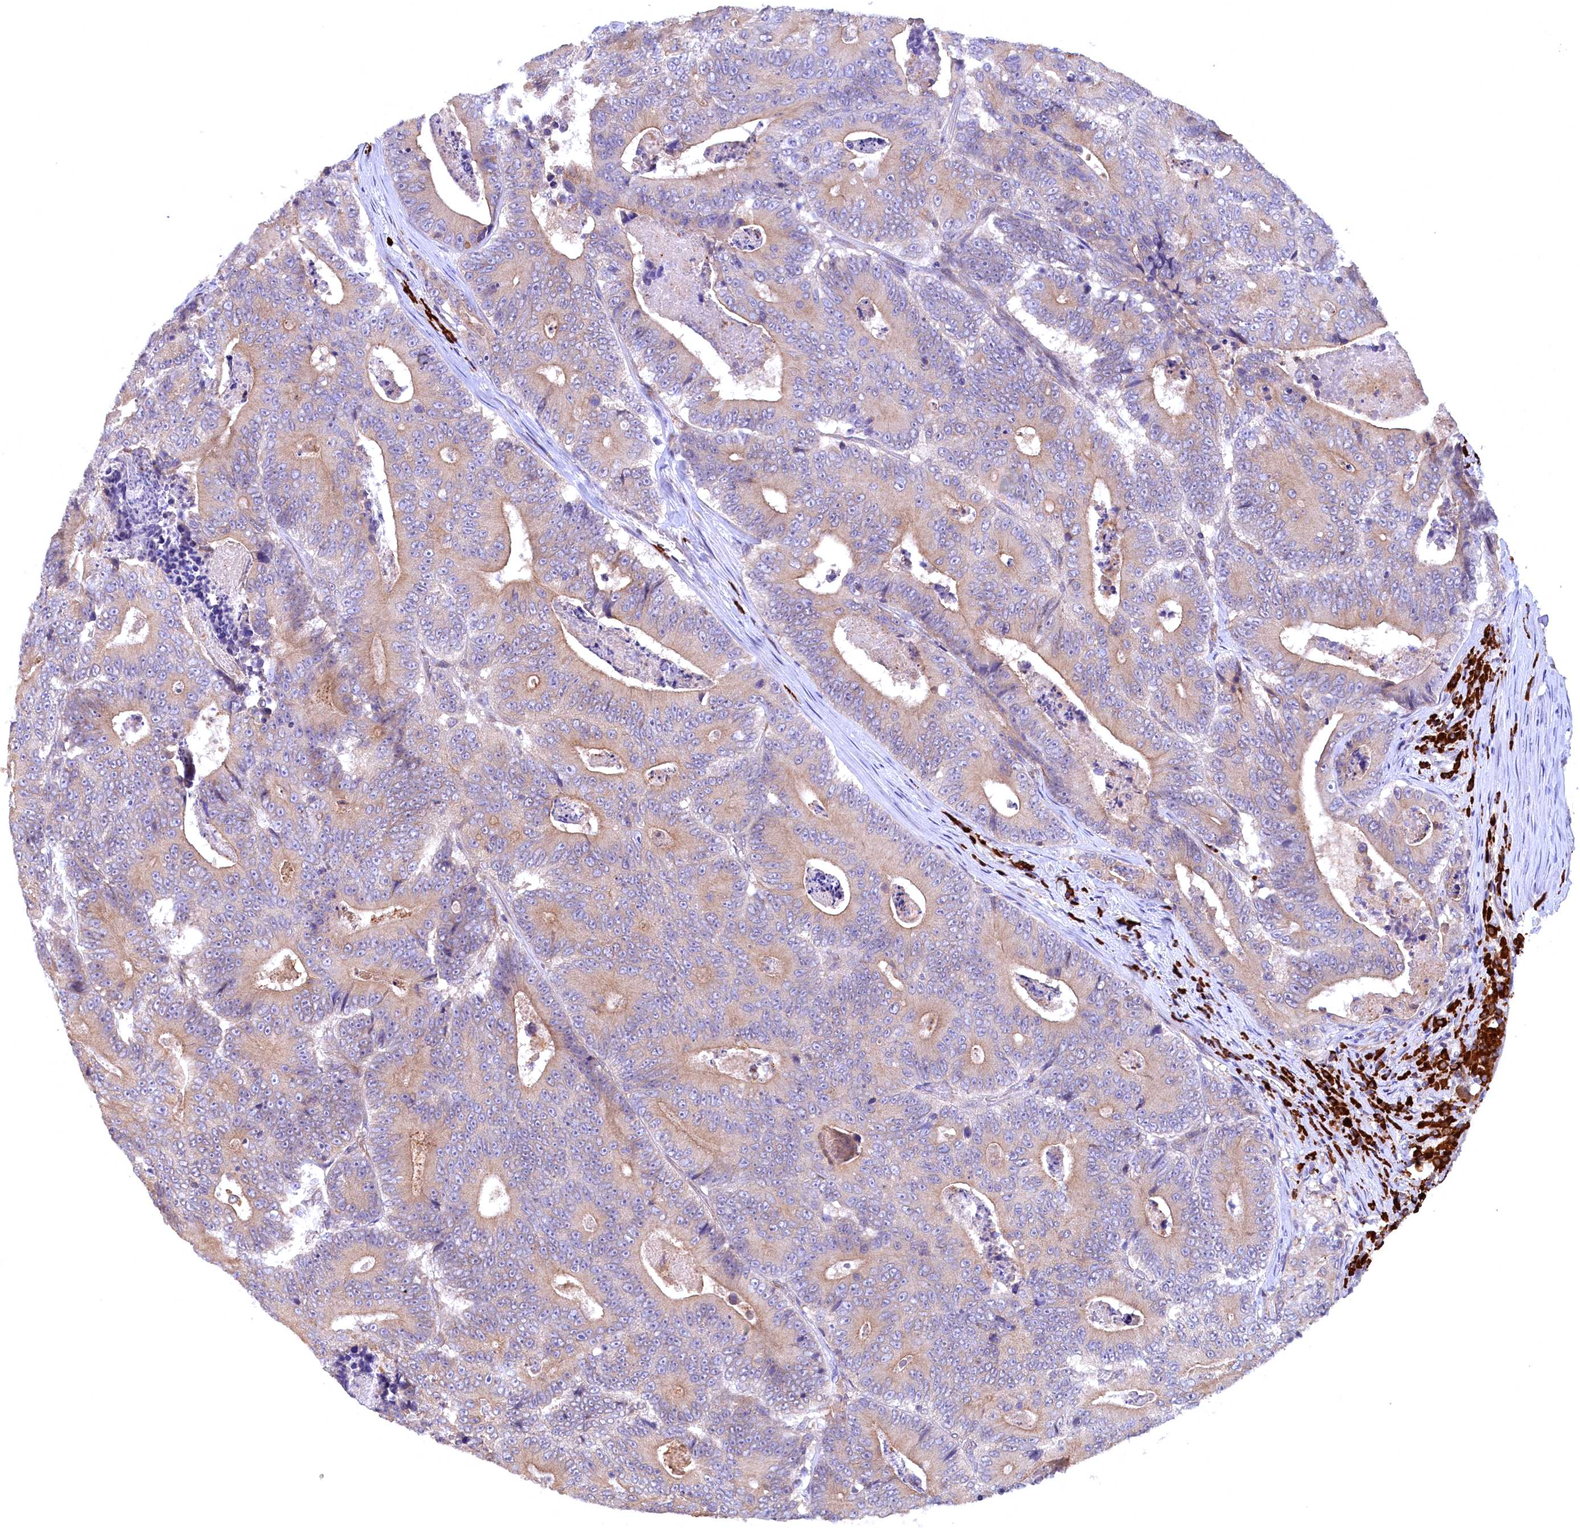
{"staining": {"intensity": "weak", "quantity": "25%-75%", "location": "cytoplasmic/membranous"}, "tissue": "colorectal cancer", "cell_type": "Tumor cells", "image_type": "cancer", "snomed": [{"axis": "morphology", "description": "Adenocarcinoma, NOS"}, {"axis": "topography", "description": "Colon"}], "caption": "Immunohistochemistry (IHC) of colorectal adenocarcinoma demonstrates low levels of weak cytoplasmic/membranous staining in about 25%-75% of tumor cells.", "gene": "JPT2", "patient": {"sex": "male", "age": 83}}